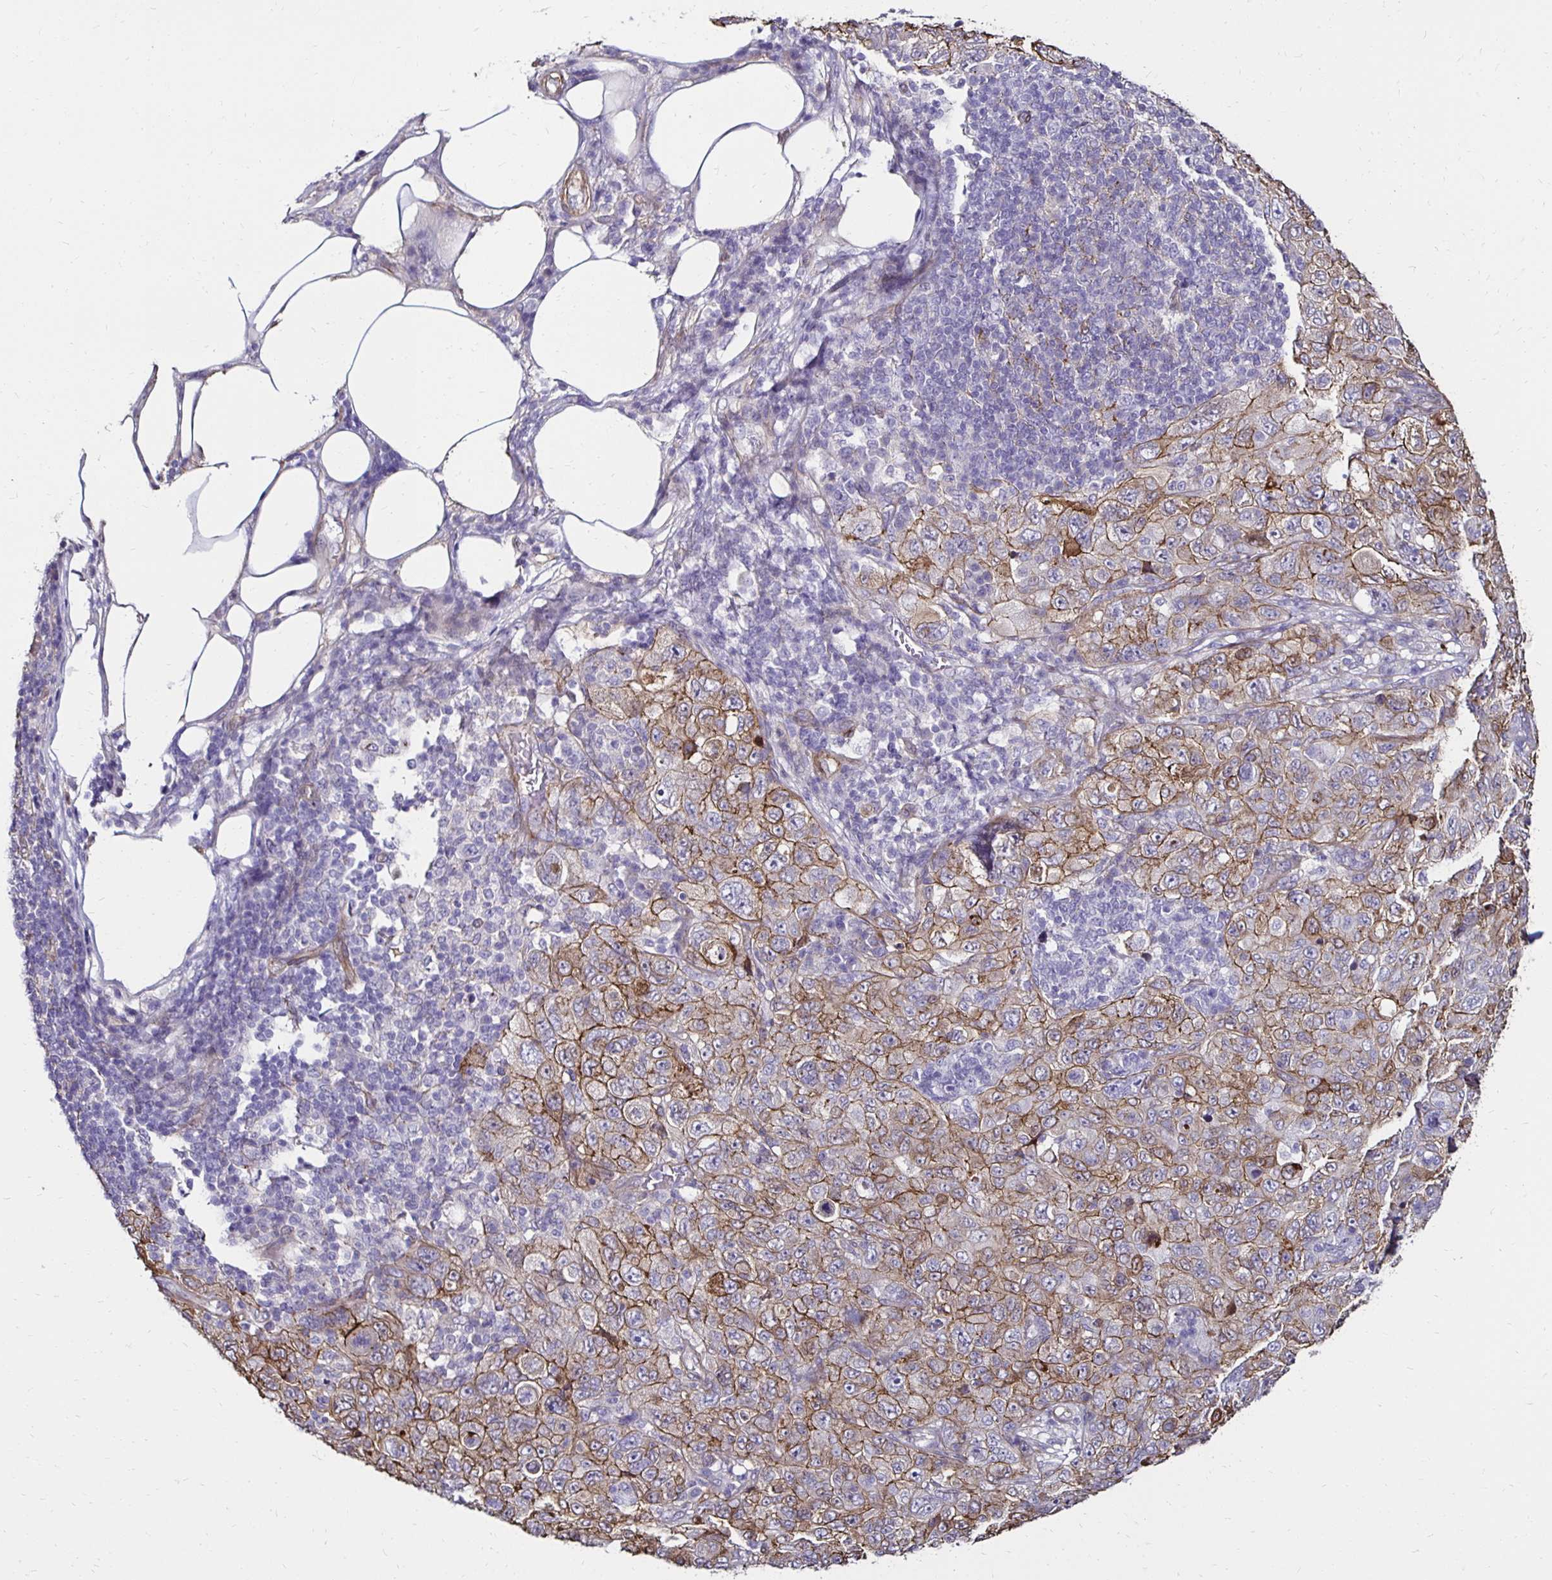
{"staining": {"intensity": "moderate", "quantity": ">75%", "location": "cytoplasmic/membranous"}, "tissue": "pancreatic cancer", "cell_type": "Tumor cells", "image_type": "cancer", "snomed": [{"axis": "morphology", "description": "Adenocarcinoma, NOS"}, {"axis": "topography", "description": "Pancreas"}], "caption": "An image of pancreatic cancer stained for a protein displays moderate cytoplasmic/membranous brown staining in tumor cells.", "gene": "ITGB1", "patient": {"sex": "male", "age": 68}}